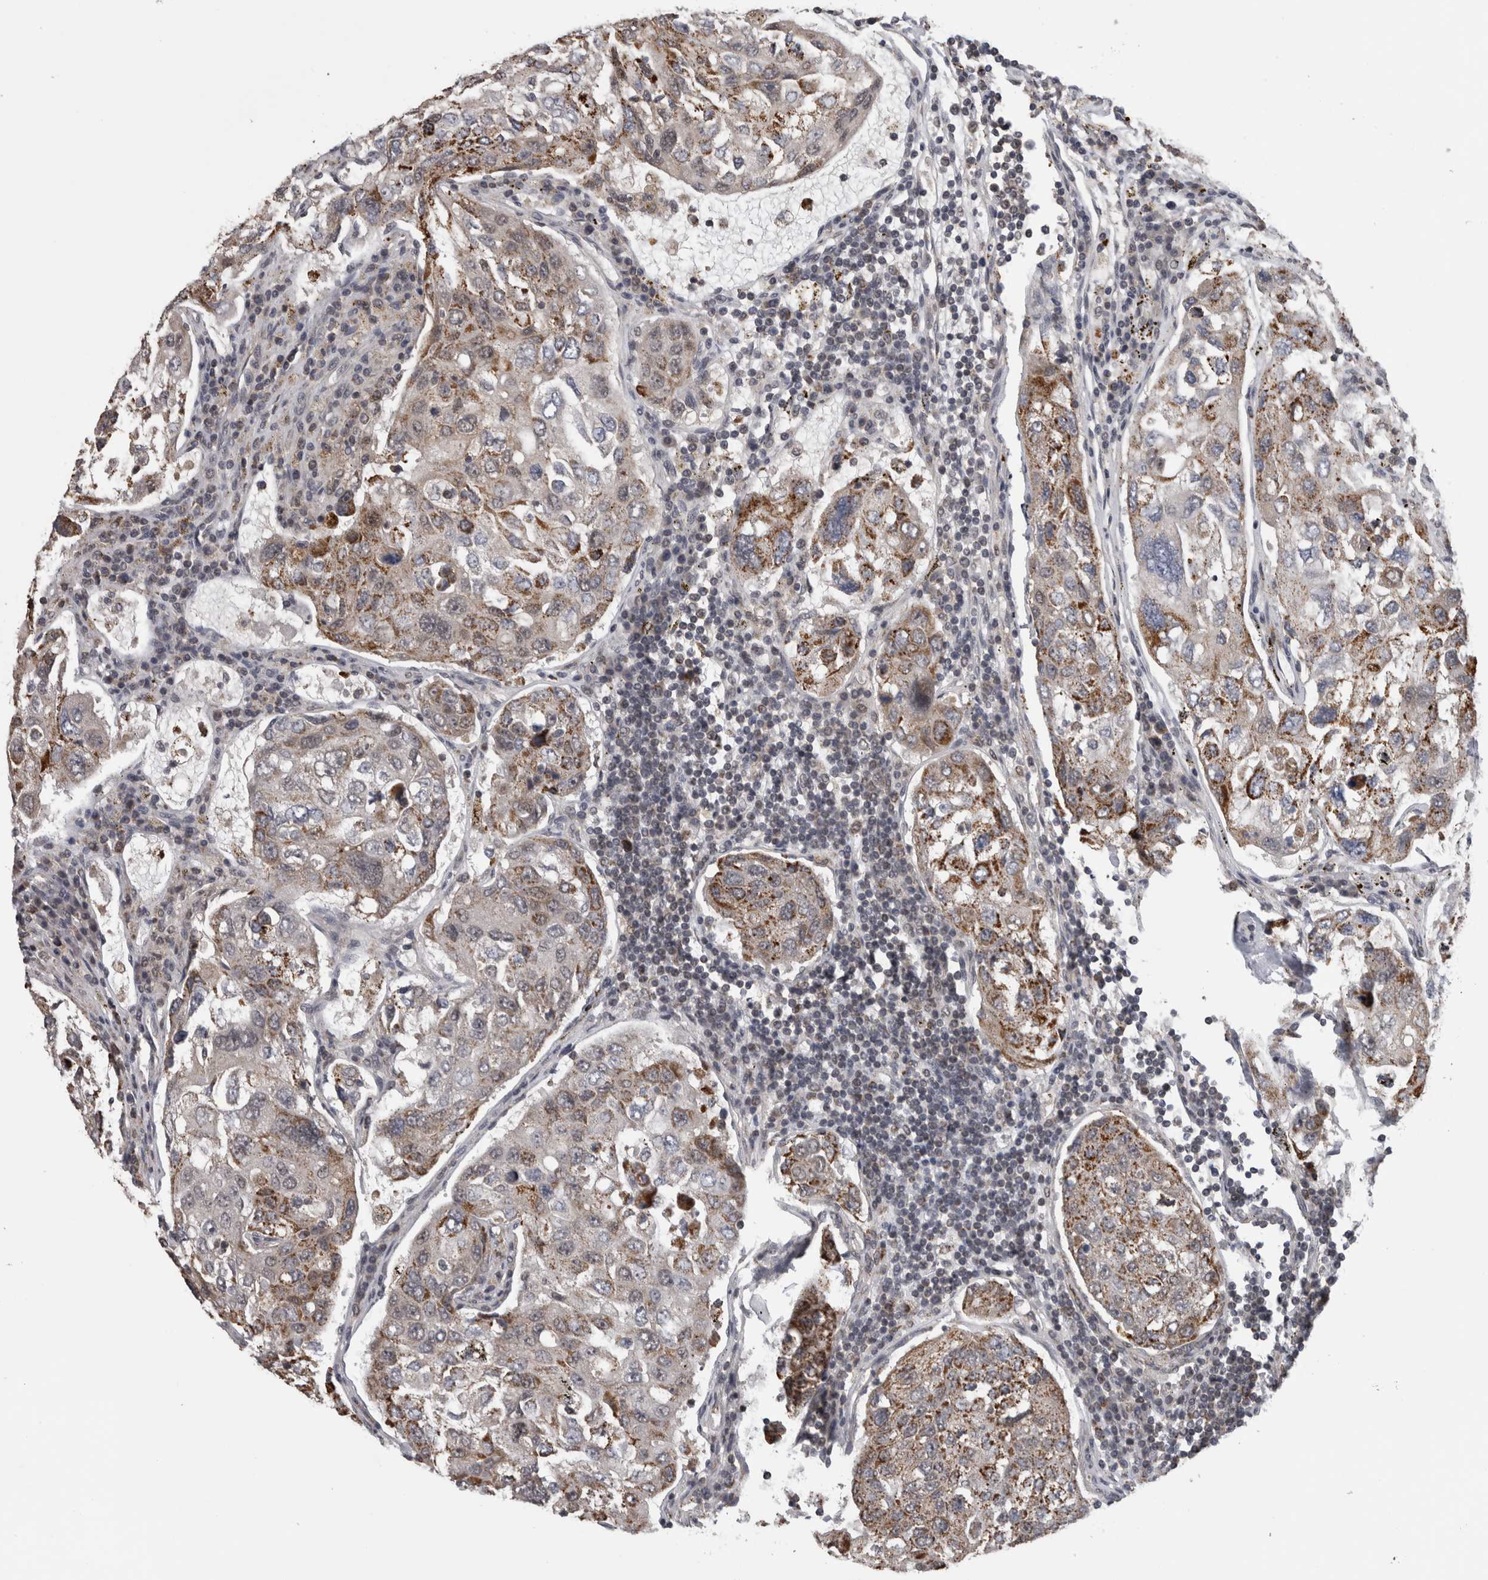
{"staining": {"intensity": "moderate", "quantity": ">75%", "location": "cytoplasmic/membranous"}, "tissue": "urothelial cancer", "cell_type": "Tumor cells", "image_type": "cancer", "snomed": [{"axis": "morphology", "description": "Urothelial carcinoma, High grade"}, {"axis": "topography", "description": "Lymph node"}, {"axis": "topography", "description": "Urinary bladder"}], "caption": "Protein analysis of urothelial cancer tissue reveals moderate cytoplasmic/membranous staining in about >75% of tumor cells. (DAB (3,3'-diaminobenzidine) IHC, brown staining for protein, blue staining for nuclei).", "gene": "OR2K2", "patient": {"sex": "male", "age": 51}}